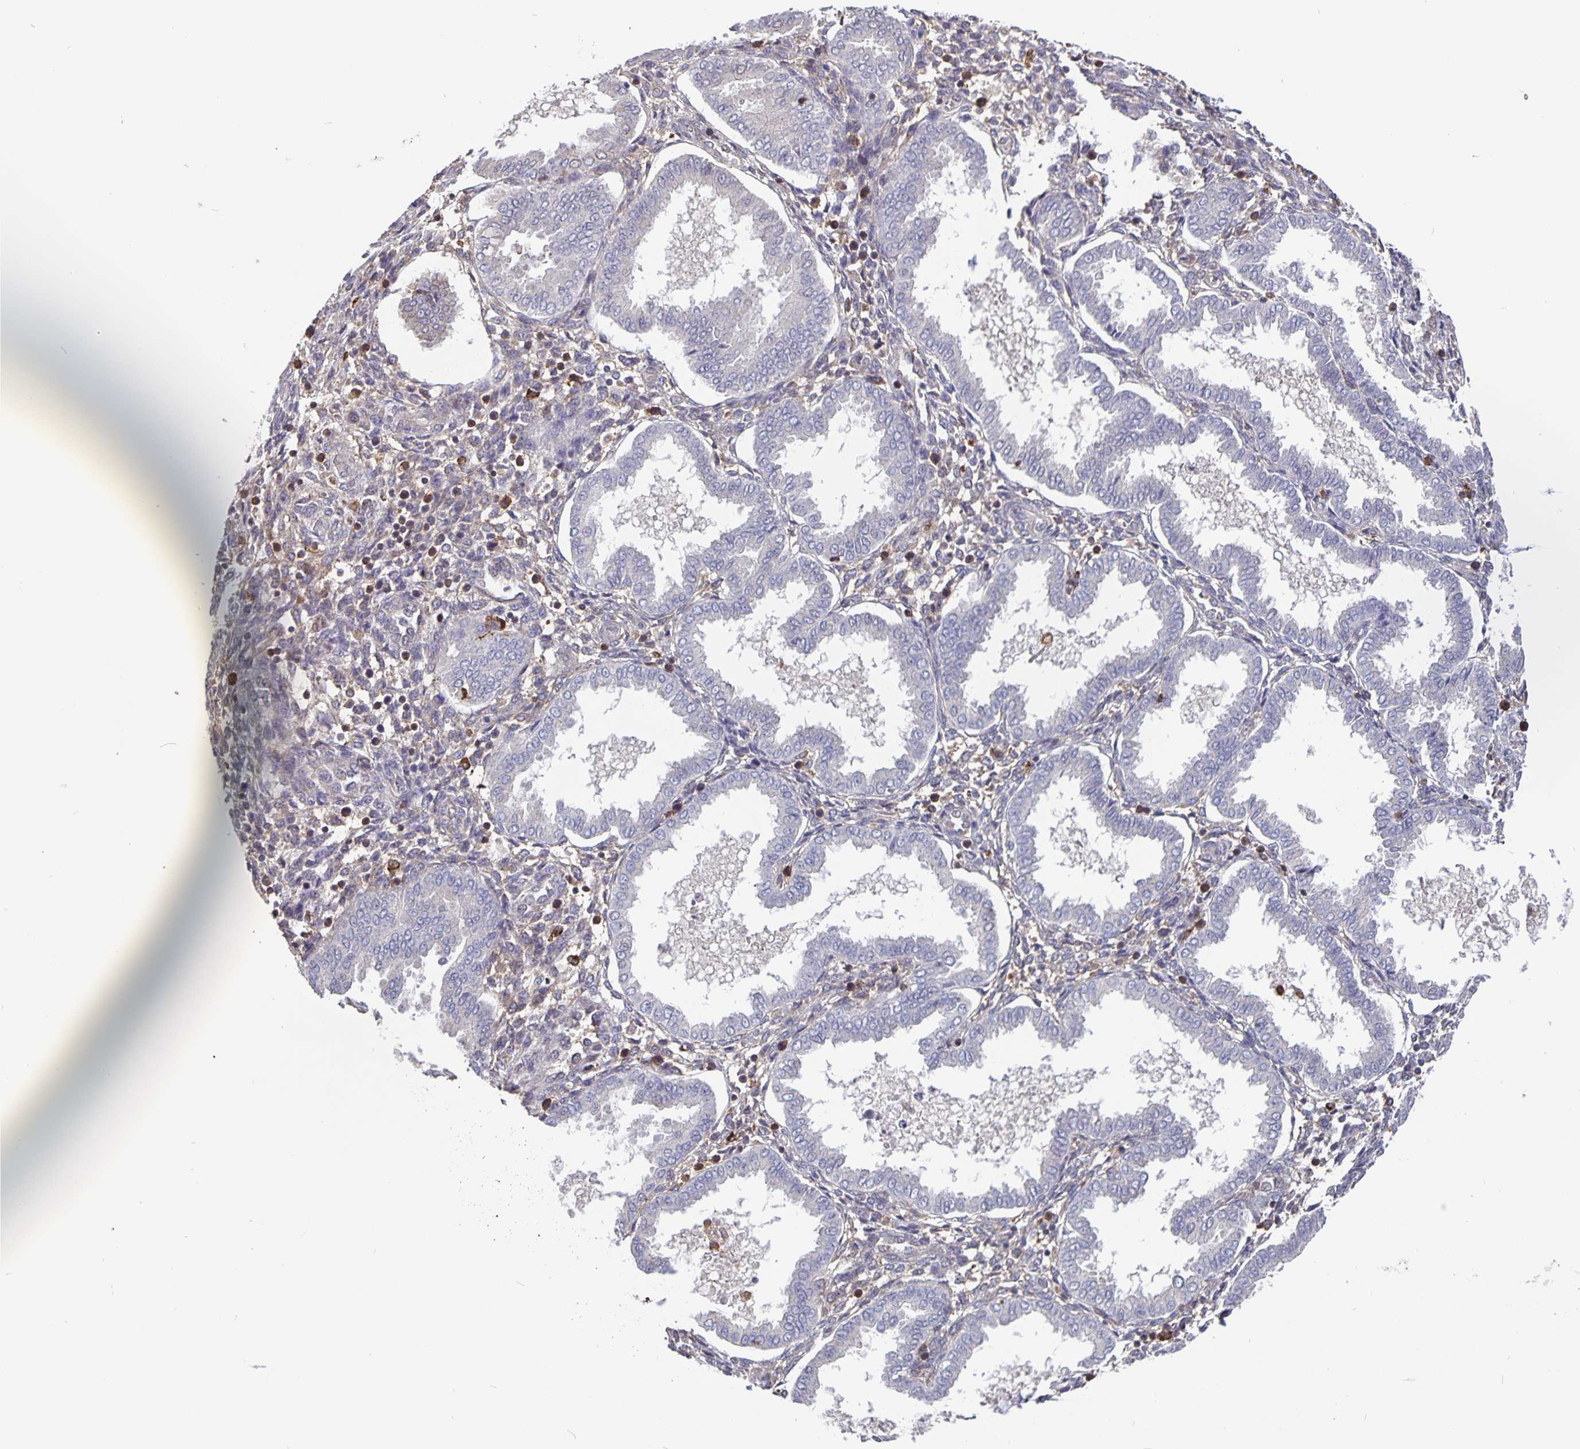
{"staining": {"intensity": "negative", "quantity": "none", "location": "none"}, "tissue": "endometrium", "cell_type": "Cells in endometrial stroma", "image_type": "normal", "snomed": [{"axis": "morphology", "description": "Normal tissue, NOS"}, {"axis": "topography", "description": "Endometrium"}], "caption": "High power microscopy photomicrograph of an IHC photomicrograph of unremarkable endometrium, revealing no significant positivity in cells in endometrial stroma. The staining was performed using DAB to visualize the protein expression in brown, while the nuclei were stained in blue with hematoxylin (Magnification: 20x).", "gene": "FEM1C", "patient": {"sex": "female", "age": 24}}